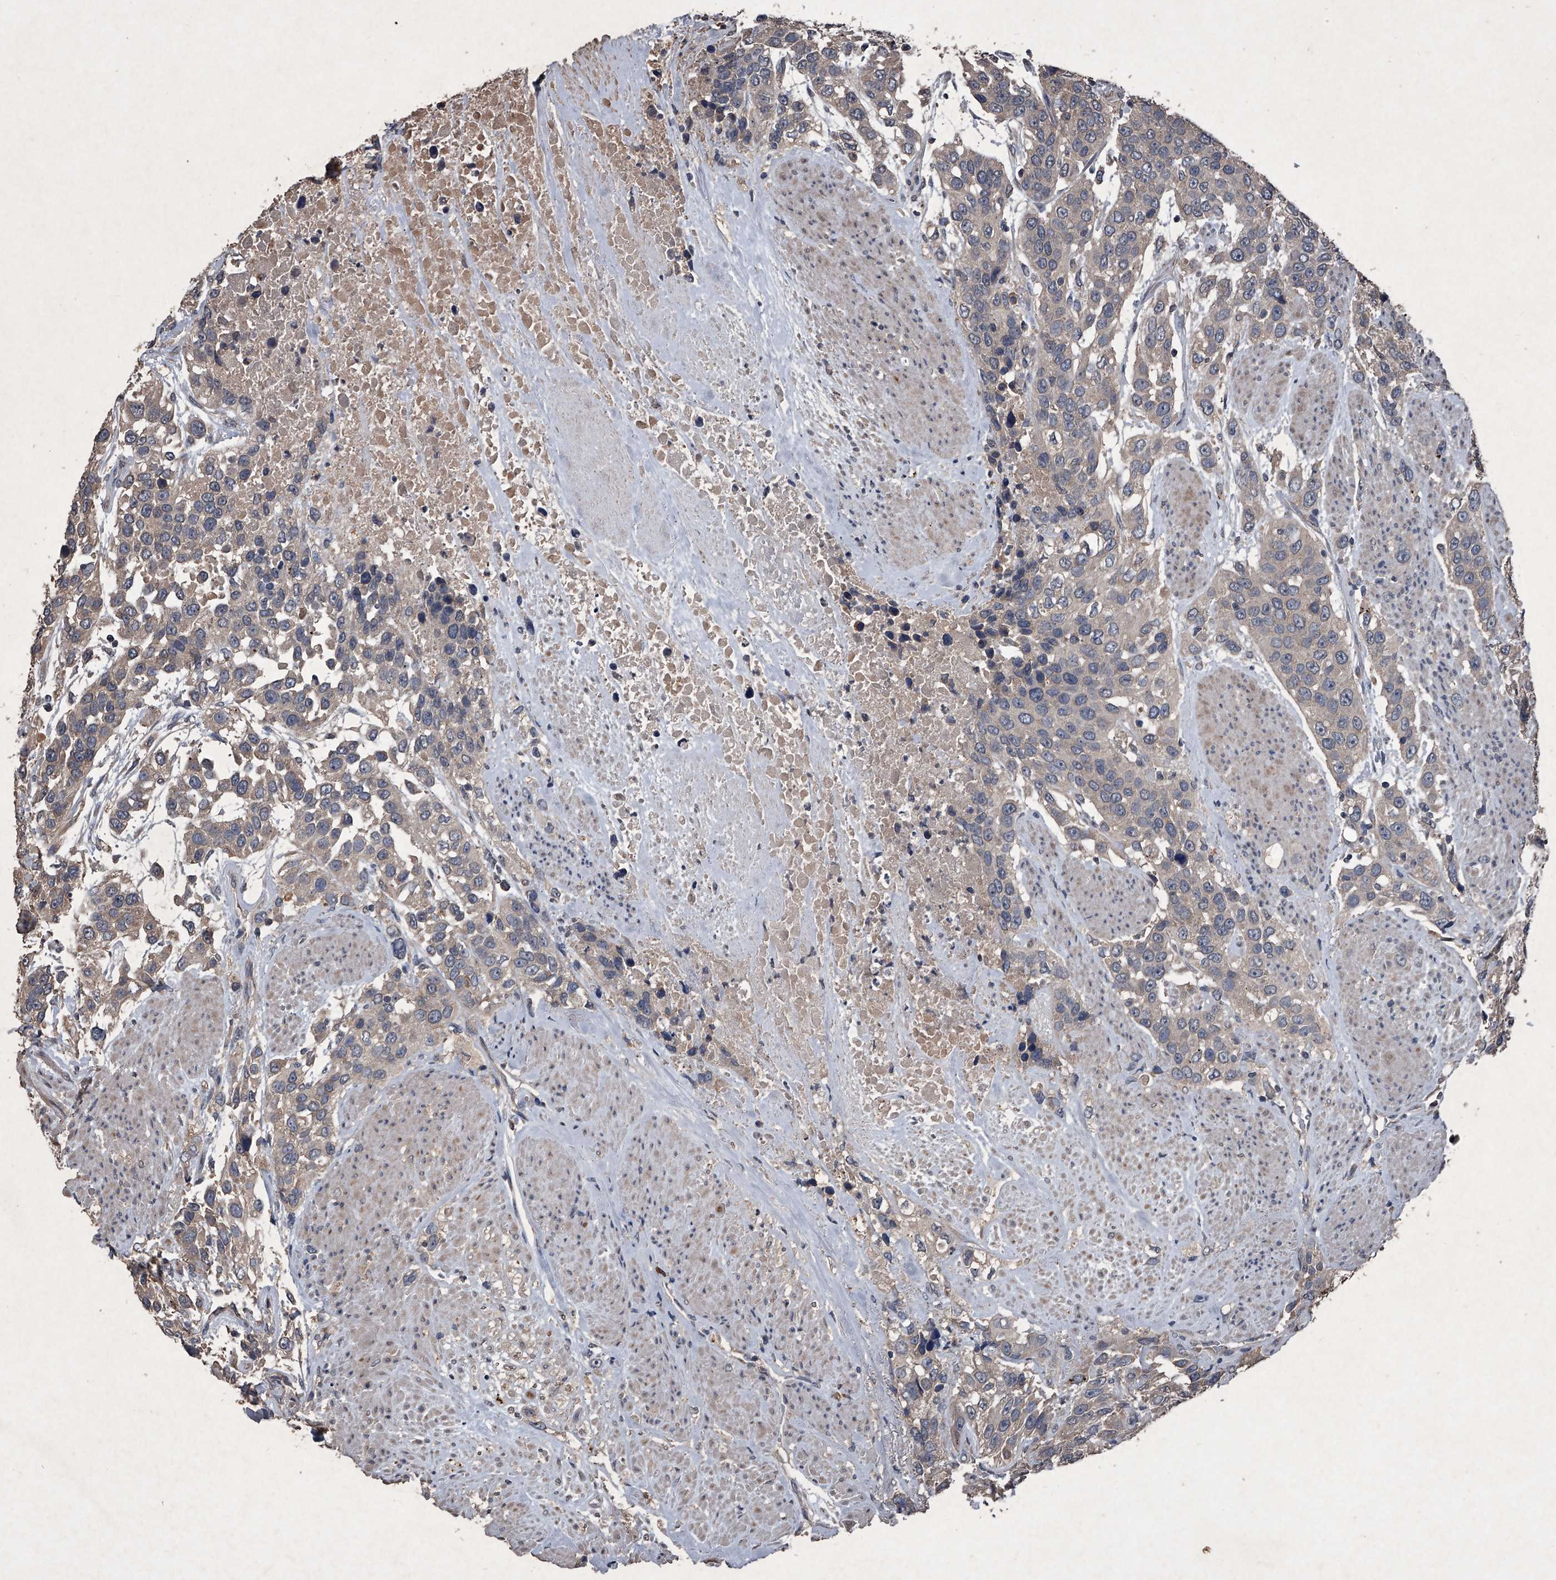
{"staining": {"intensity": "weak", "quantity": "<25%", "location": "cytoplasmic/membranous"}, "tissue": "urothelial cancer", "cell_type": "Tumor cells", "image_type": "cancer", "snomed": [{"axis": "morphology", "description": "Urothelial carcinoma, High grade"}, {"axis": "topography", "description": "Urinary bladder"}], "caption": "An immunohistochemistry image of urothelial carcinoma (high-grade) is shown. There is no staining in tumor cells of urothelial carcinoma (high-grade).", "gene": "MAPKAP1", "patient": {"sex": "female", "age": 80}}